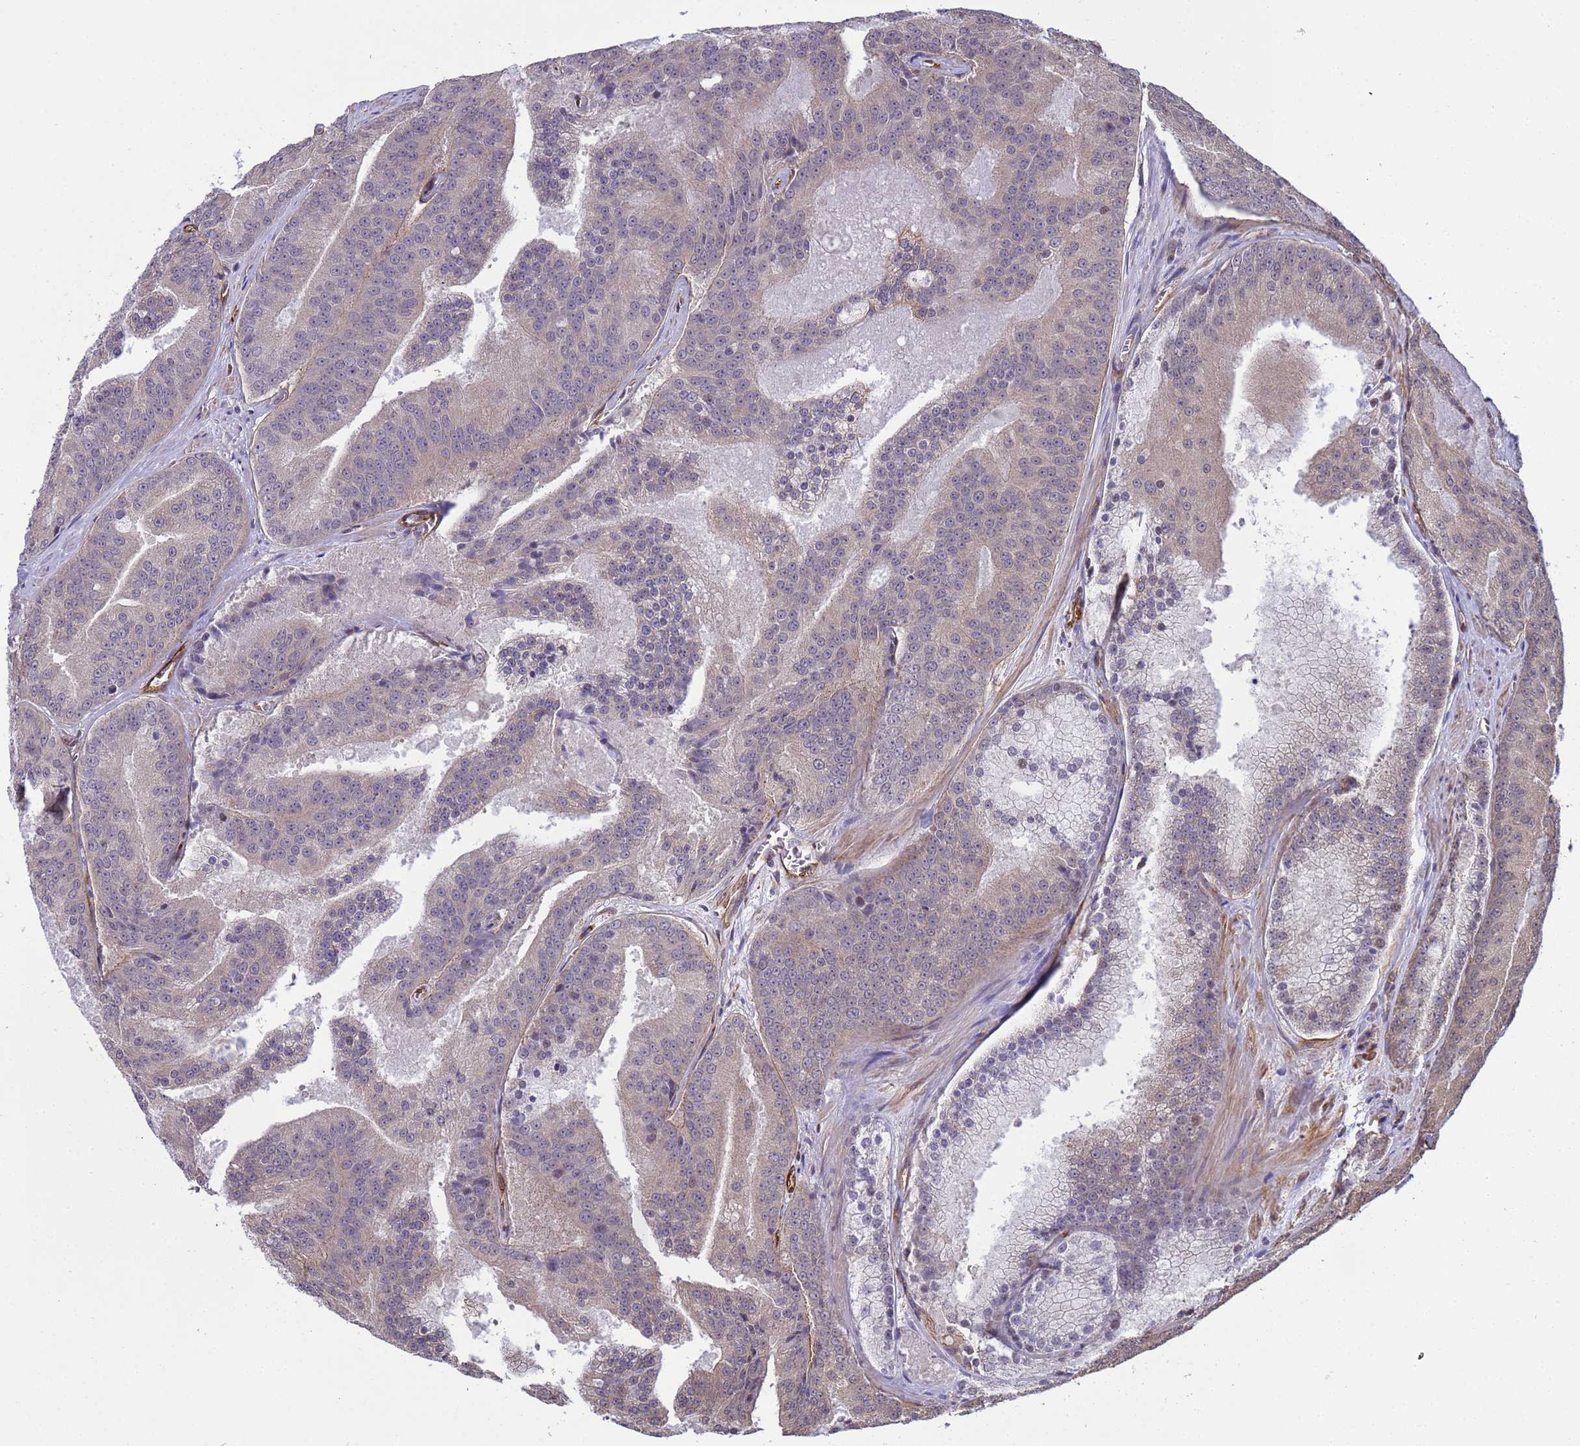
{"staining": {"intensity": "weak", "quantity": "25%-75%", "location": "cytoplasmic/membranous"}, "tissue": "prostate cancer", "cell_type": "Tumor cells", "image_type": "cancer", "snomed": [{"axis": "morphology", "description": "Adenocarcinoma, High grade"}, {"axis": "topography", "description": "Prostate"}], "caption": "Prostate cancer (adenocarcinoma (high-grade)) stained with DAB (3,3'-diaminobenzidine) immunohistochemistry (IHC) displays low levels of weak cytoplasmic/membranous staining in about 25%-75% of tumor cells.", "gene": "ITGB4", "patient": {"sex": "male", "age": 61}}